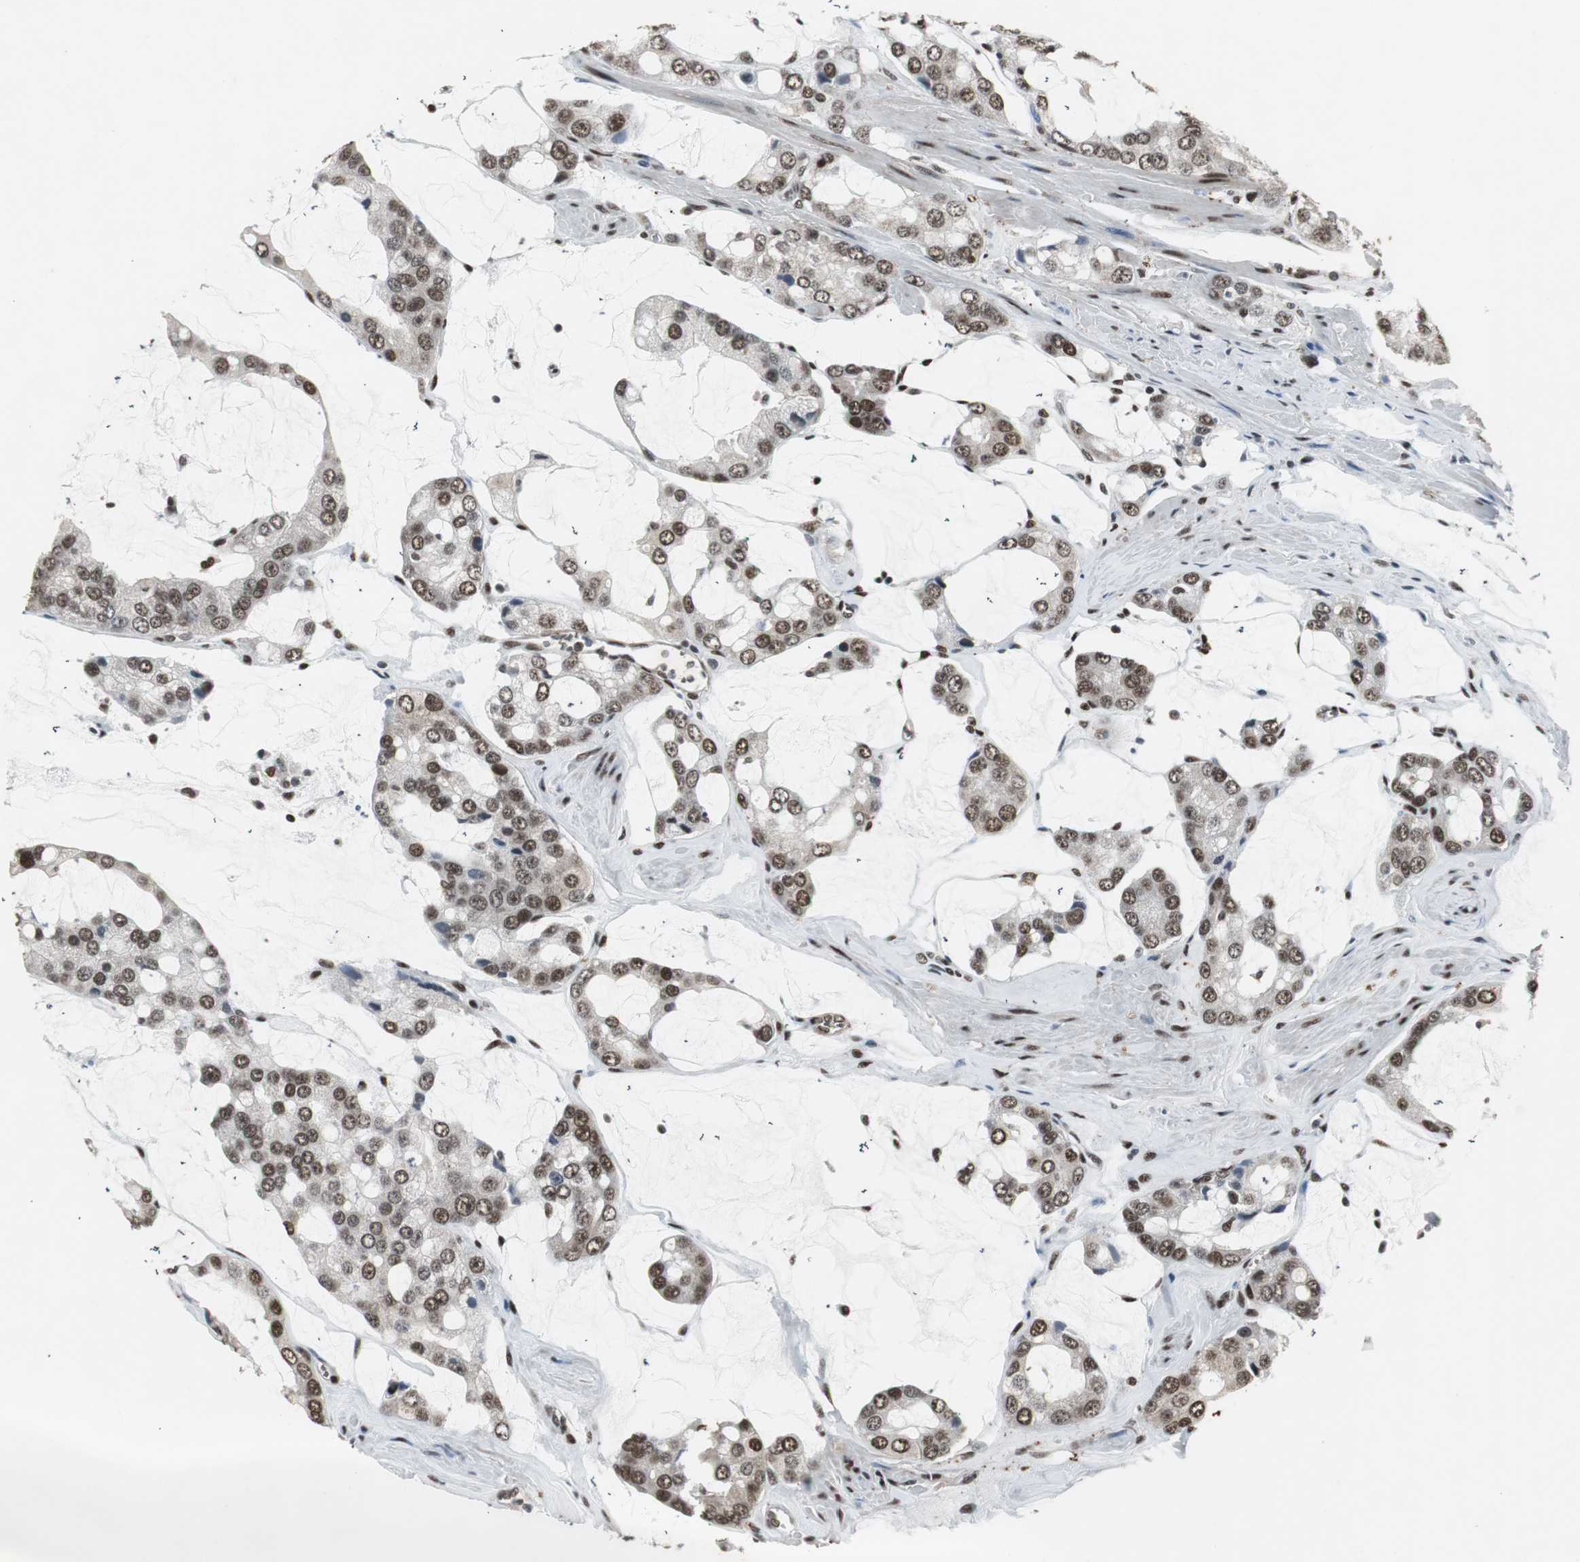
{"staining": {"intensity": "moderate", "quantity": ">75%", "location": "nuclear"}, "tissue": "prostate cancer", "cell_type": "Tumor cells", "image_type": "cancer", "snomed": [{"axis": "morphology", "description": "Adenocarcinoma, High grade"}, {"axis": "topography", "description": "Prostate"}], "caption": "This is a histology image of IHC staining of prostate cancer, which shows moderate expression in the nuclear of tumor cells.", "gene": "TAF5", "patient": {"sex": "male", "age": 67}}